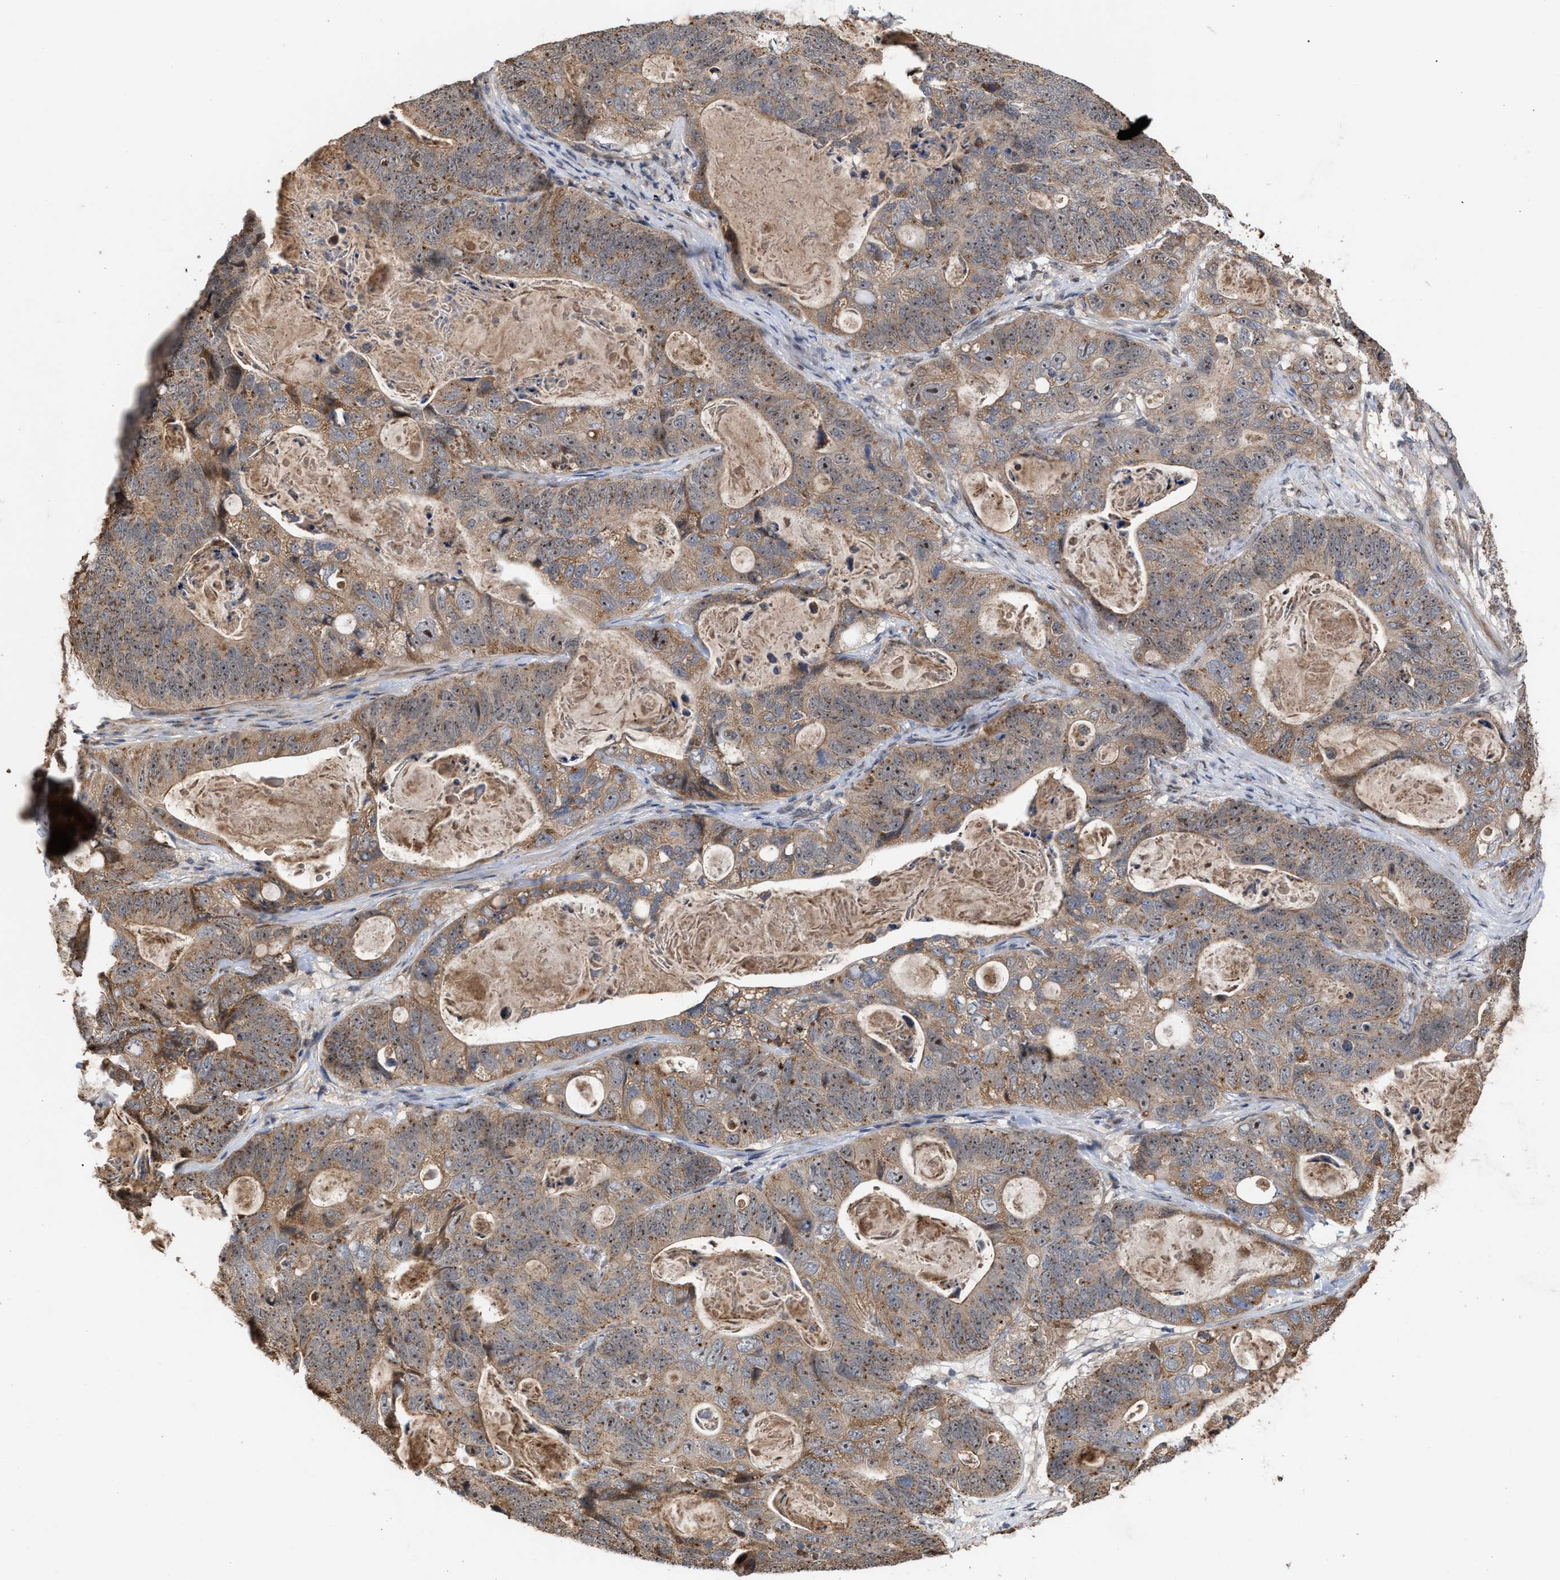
{"staining": {"intensity": "moderate", "quantity": ">75%", "location": "cytoplasmic/membranous,nuclear"}, "tissue": "stomach cancer", "cell_type": "Tumor cells", "image_type": "cancer", "snomed": [{"axis": "morphology", "description": "Normal tissue, NOS"}, {"axis": "morphology", "description": "Adenocarcinoma, NOS"}, {"axis": "topography", "description": "Stomach"}], "caption": "Protein staining of stomach cancer (adenocarcinoma) tissue reveals moderate cytoplasmic/membranous and nuclear expression in about >75% of tumor cells.", "gene": "EXOSC2", "patient": {"sex": "female", "age": 89}}